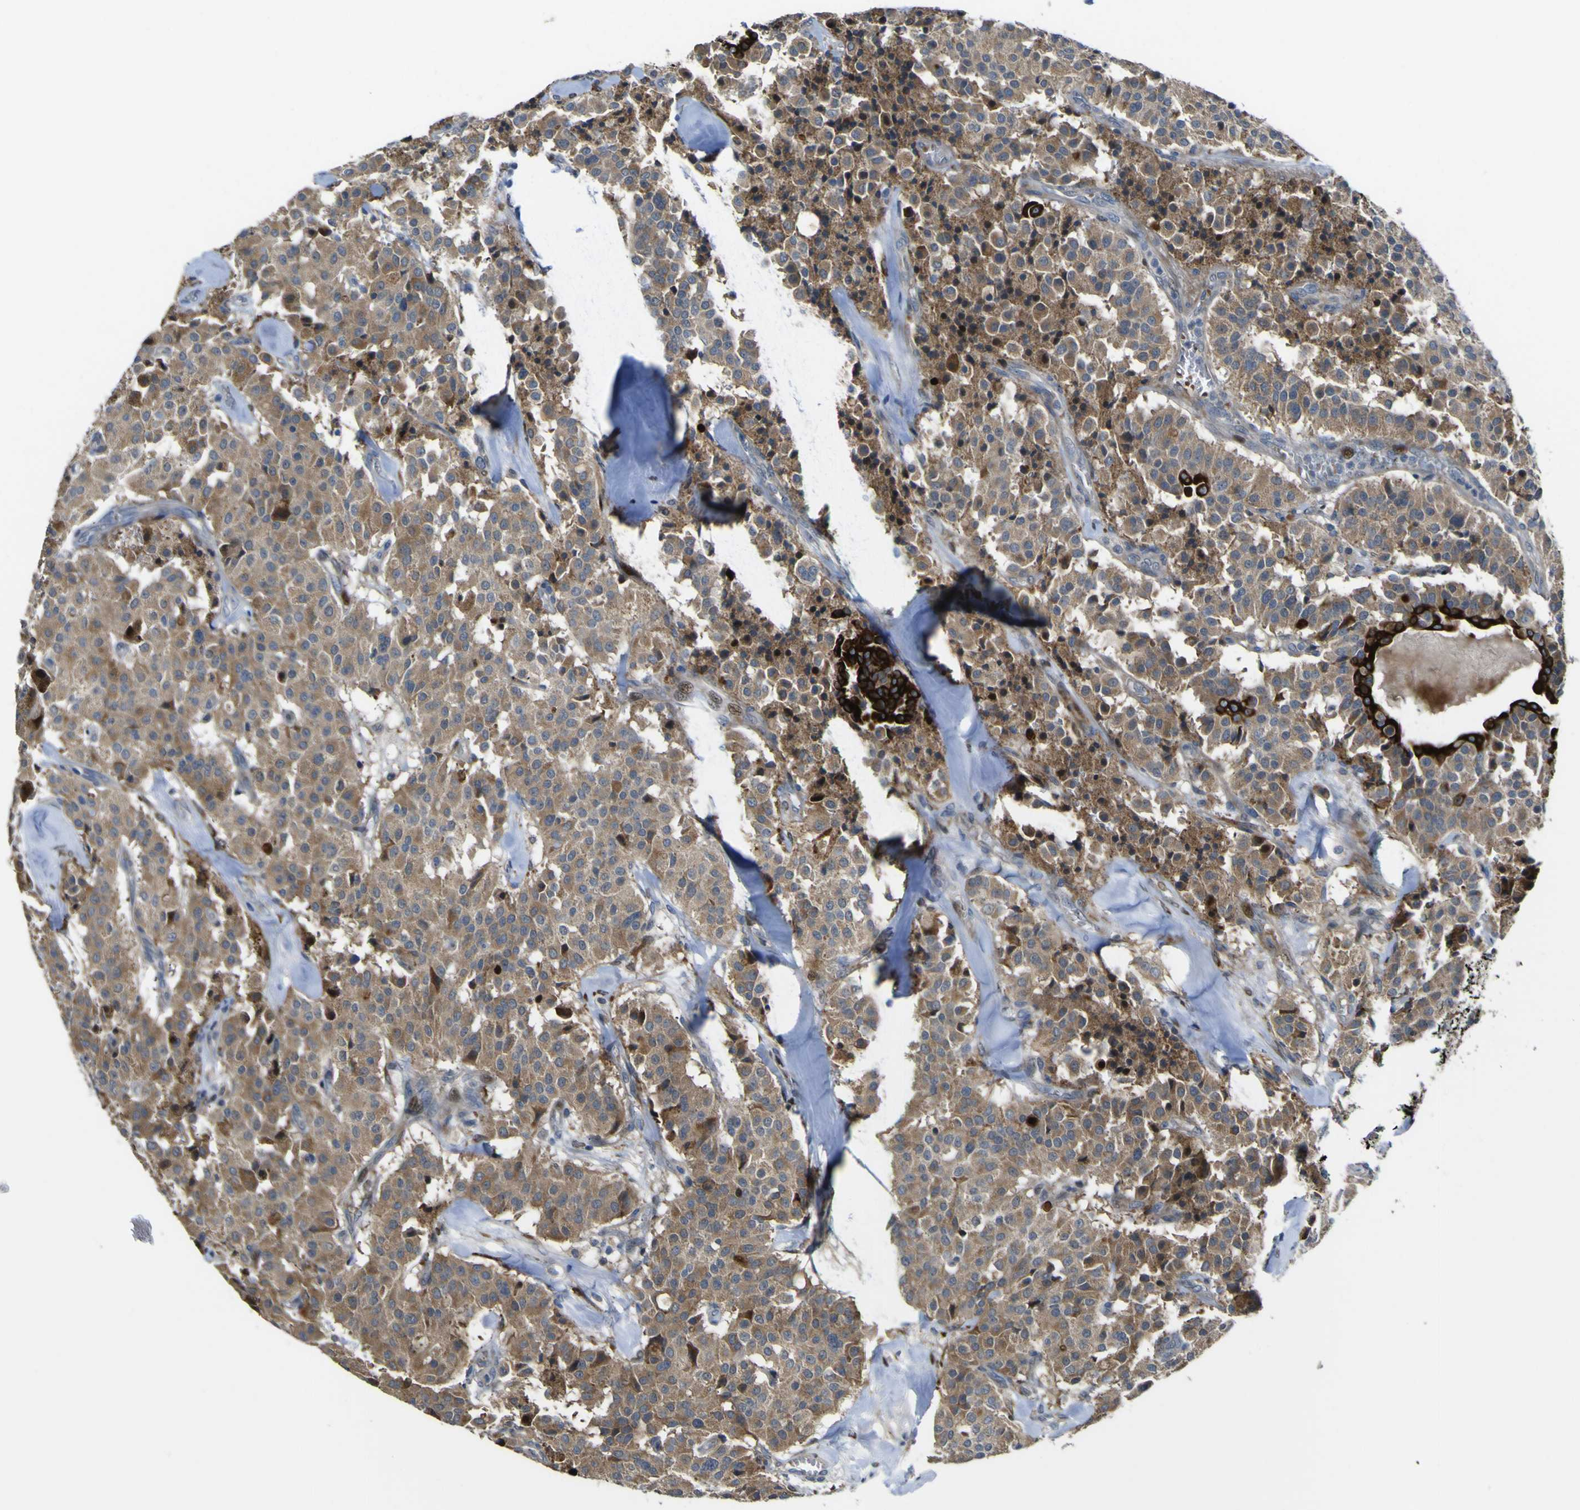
{"staining": {"intensity": "moderate", "quantity": ">75%", "location": "cytoplasmic/membranous"}, "tissue": "carcinoid", "cell_type": "Tumor cells", "image_type": "cancer", "snomed": [{"axis": "morphology", "description": "Carcinoid, malignant, NOS"}, {"axis": "topography", "description": "Lung"}], "caption": "Immunohistochemistry histopathology image of carcinoid (malignant) stained for a protein (brown), which shows medium levels of moderate cytoplasmic/membranous staining in about >75% of tumor cells.", "gene": "LBHD1", "patient": {"sex": "male", "age": 30}}